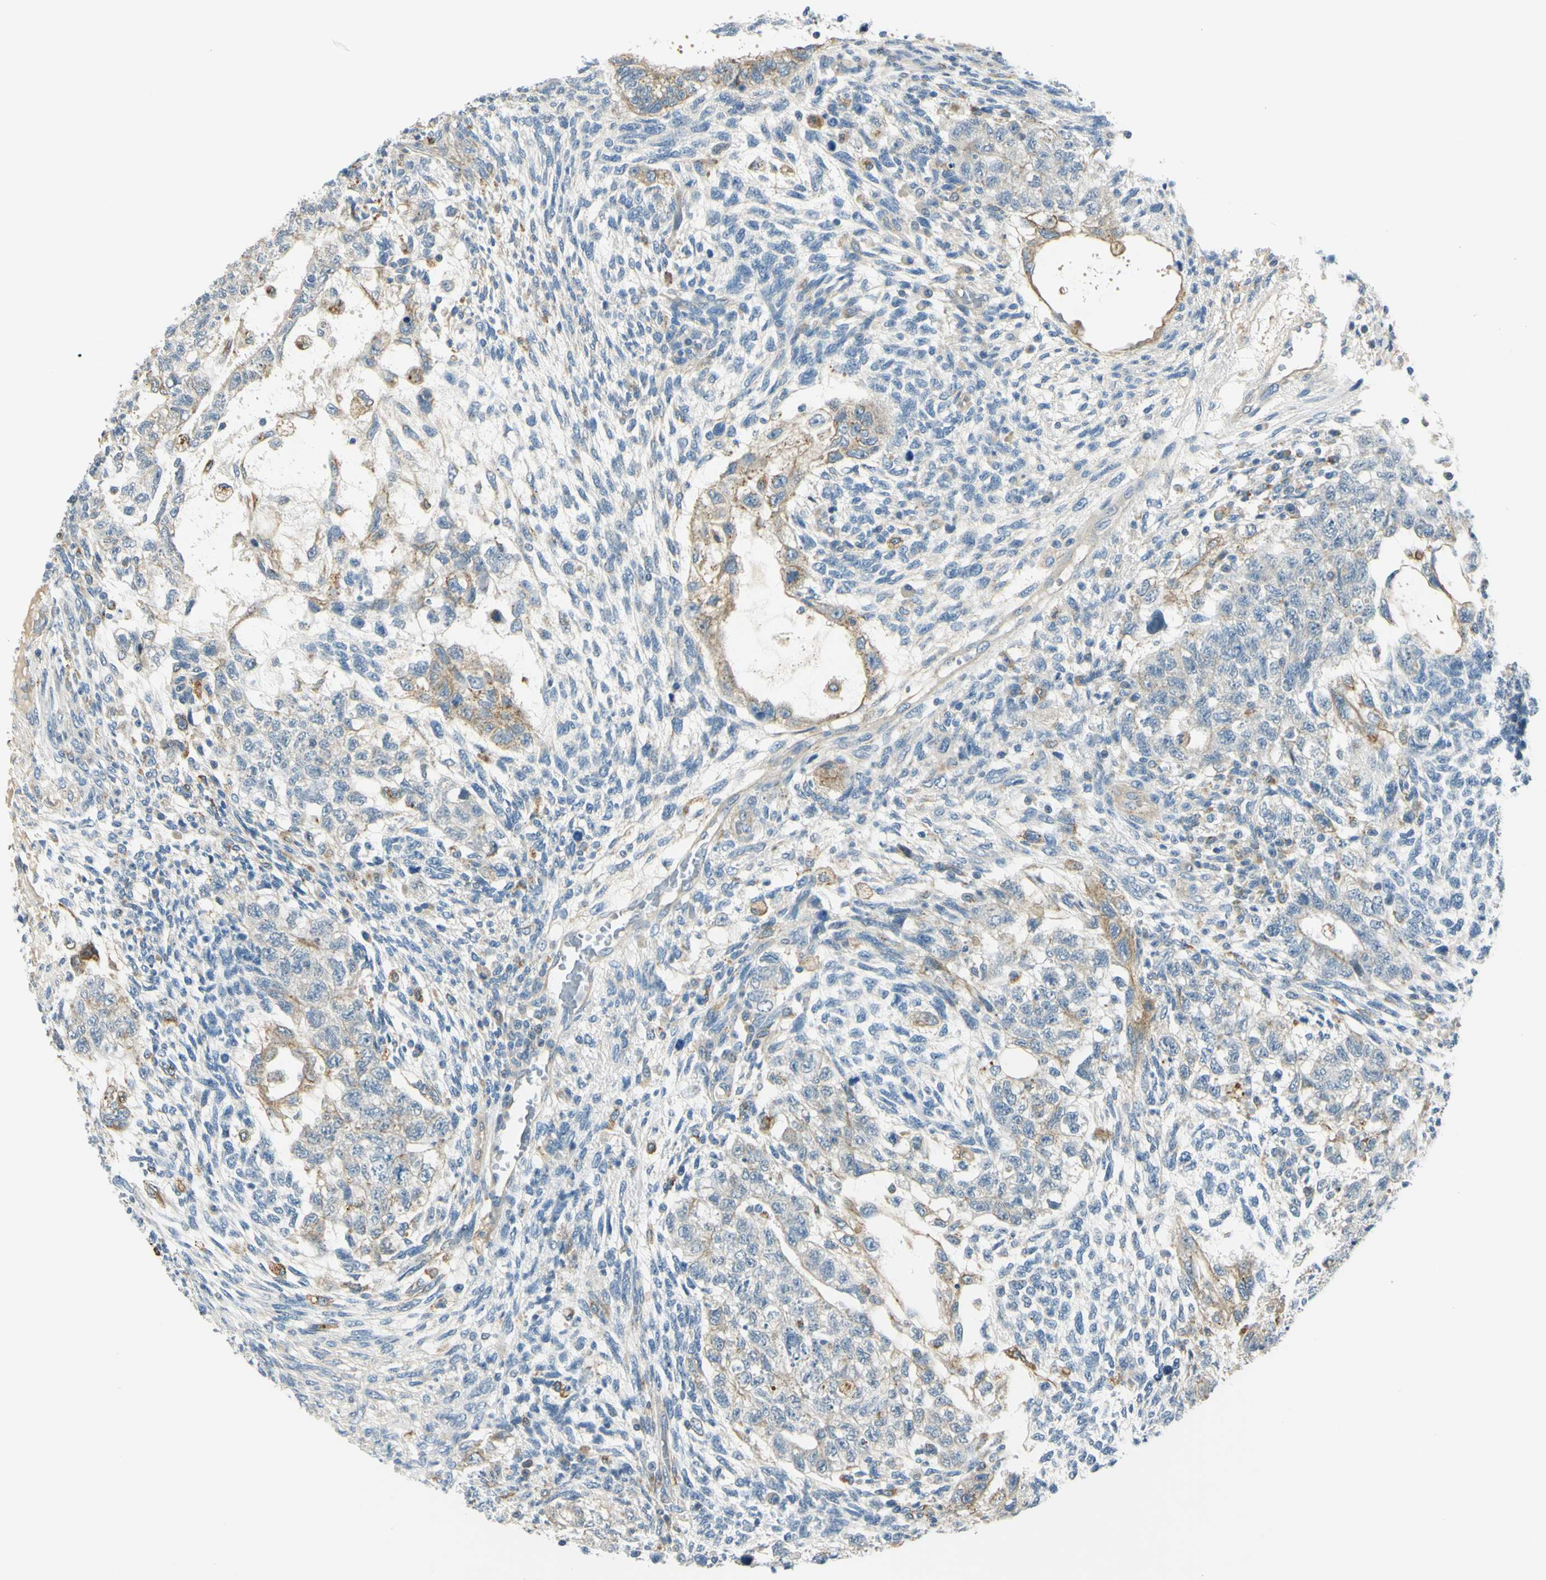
{"staining": {"intensity": "moderate", "quantity": "<25%", "location": "cytoplasmic/membranous"}, "tissue": "testis cancer", "cell_type": "Tumor cells", "image_type": "cancer", "snomed": [{"axis": "morphology", "description": "Normal tissue, NOS"}, {"axis": "morphology", "description": "Carcinoma, Embryonal, NOS"}, {"axis": "topography", "description": "Testis"}], "caption": "Protein expression analysis of testis cancer (embryonal carcinoma) demonstrates moderate cytoplasmic/membranous staining in approximately <25% of tumor cells.", "gene": "LAMA3", "patient": {"sex": "male", "age": 36}}